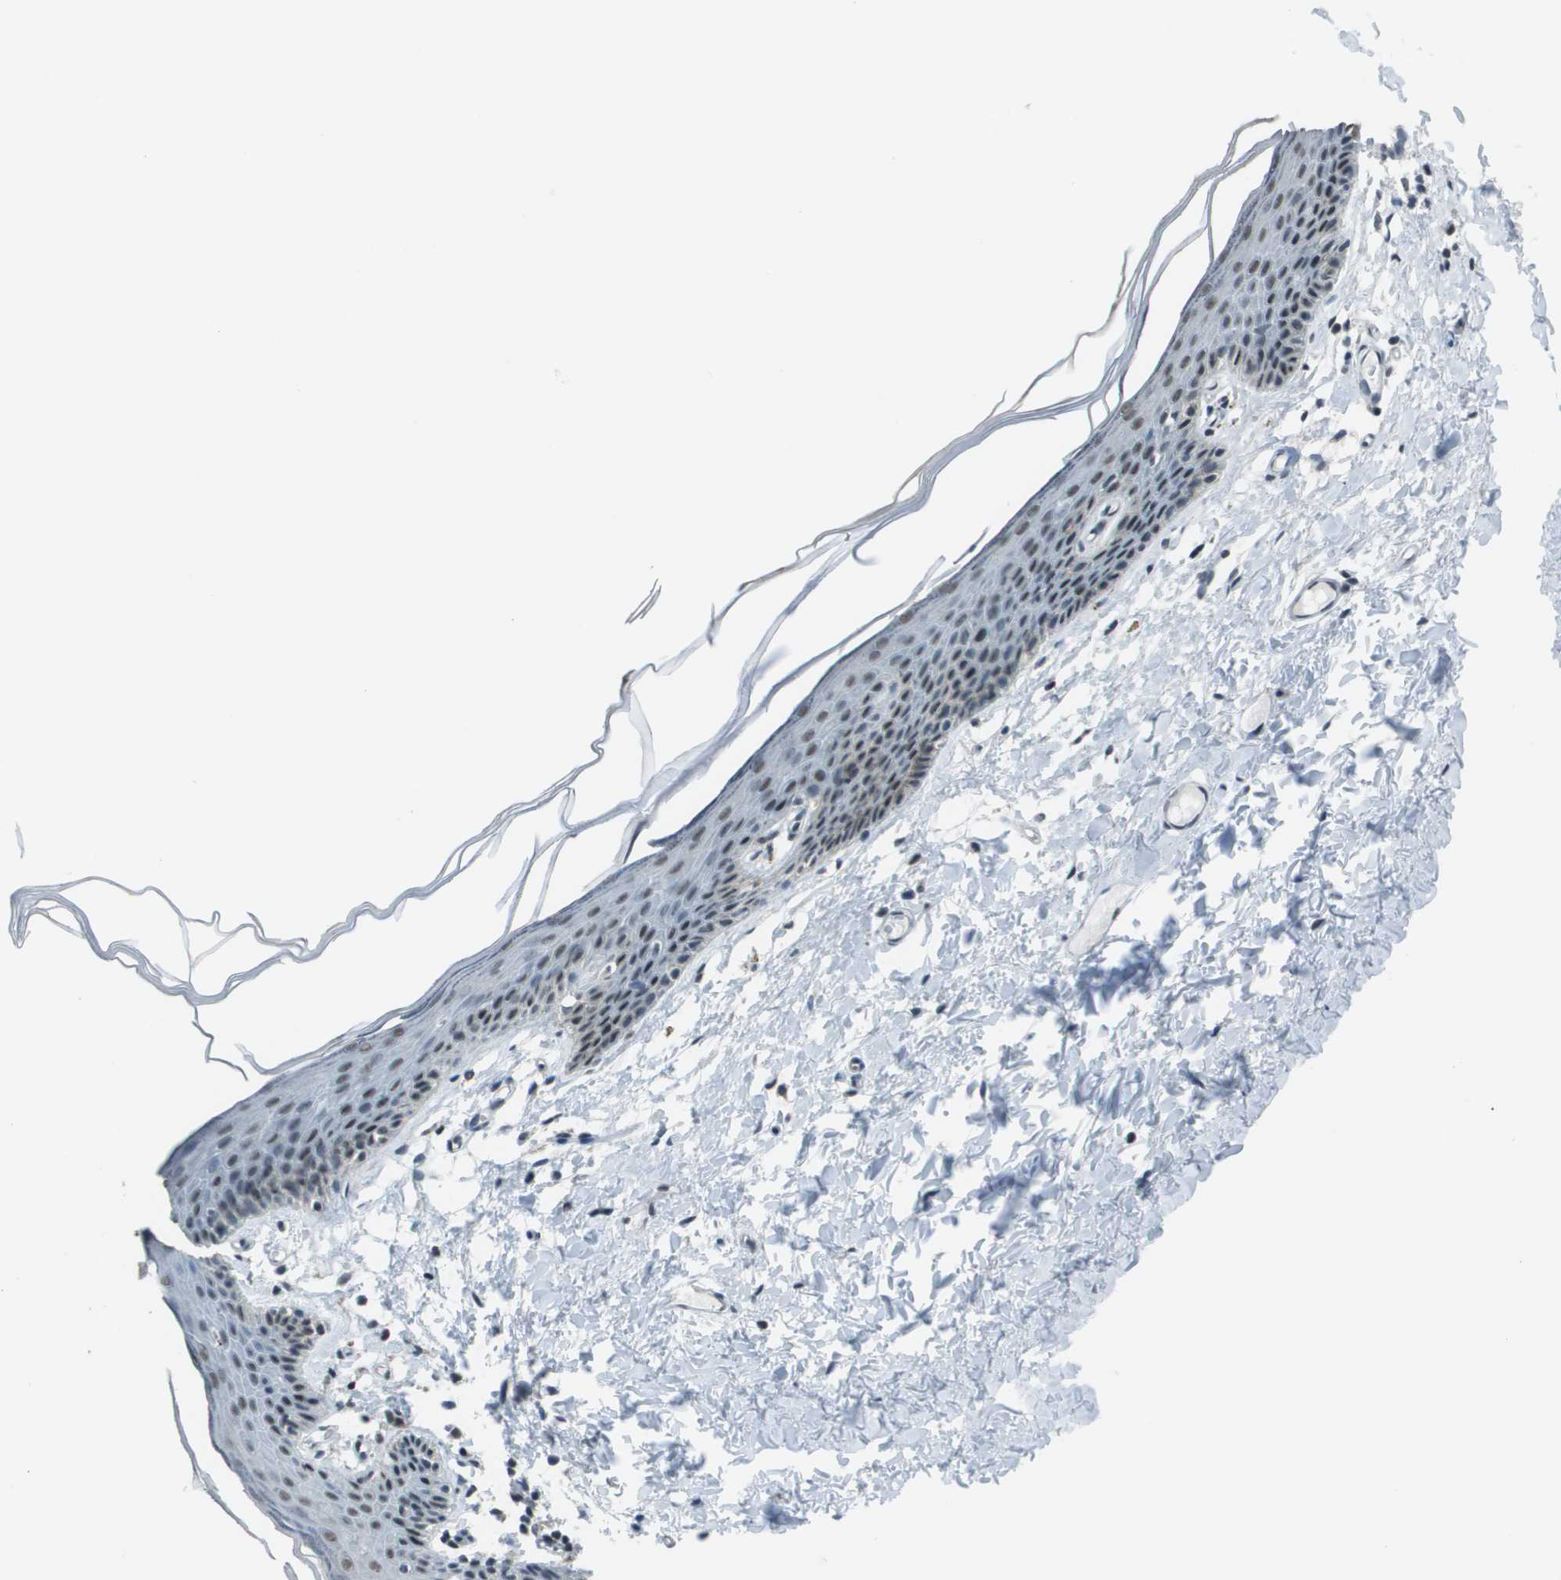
{"staining": {"intensity": "moderate", "quantity": "25%-75%", "location": "nuclear"}, "tissue": "skin", "cell_type": "Epidermal cells", "image_type": "normal", "snomed": [{"axis": "morphology", "description": "Normal tissue, NOS"}, {"axis": "topography", "description": "Vulva"}], "caption": "IHC histopathology image of unremarkable human skin stained for a protein (brown), which shows medium levels of moderate nuclear positivity in about 25%-75% of epidermal cells.", "gene": "DEPDC1", "patient": {"sex": "female", "age": 54}}